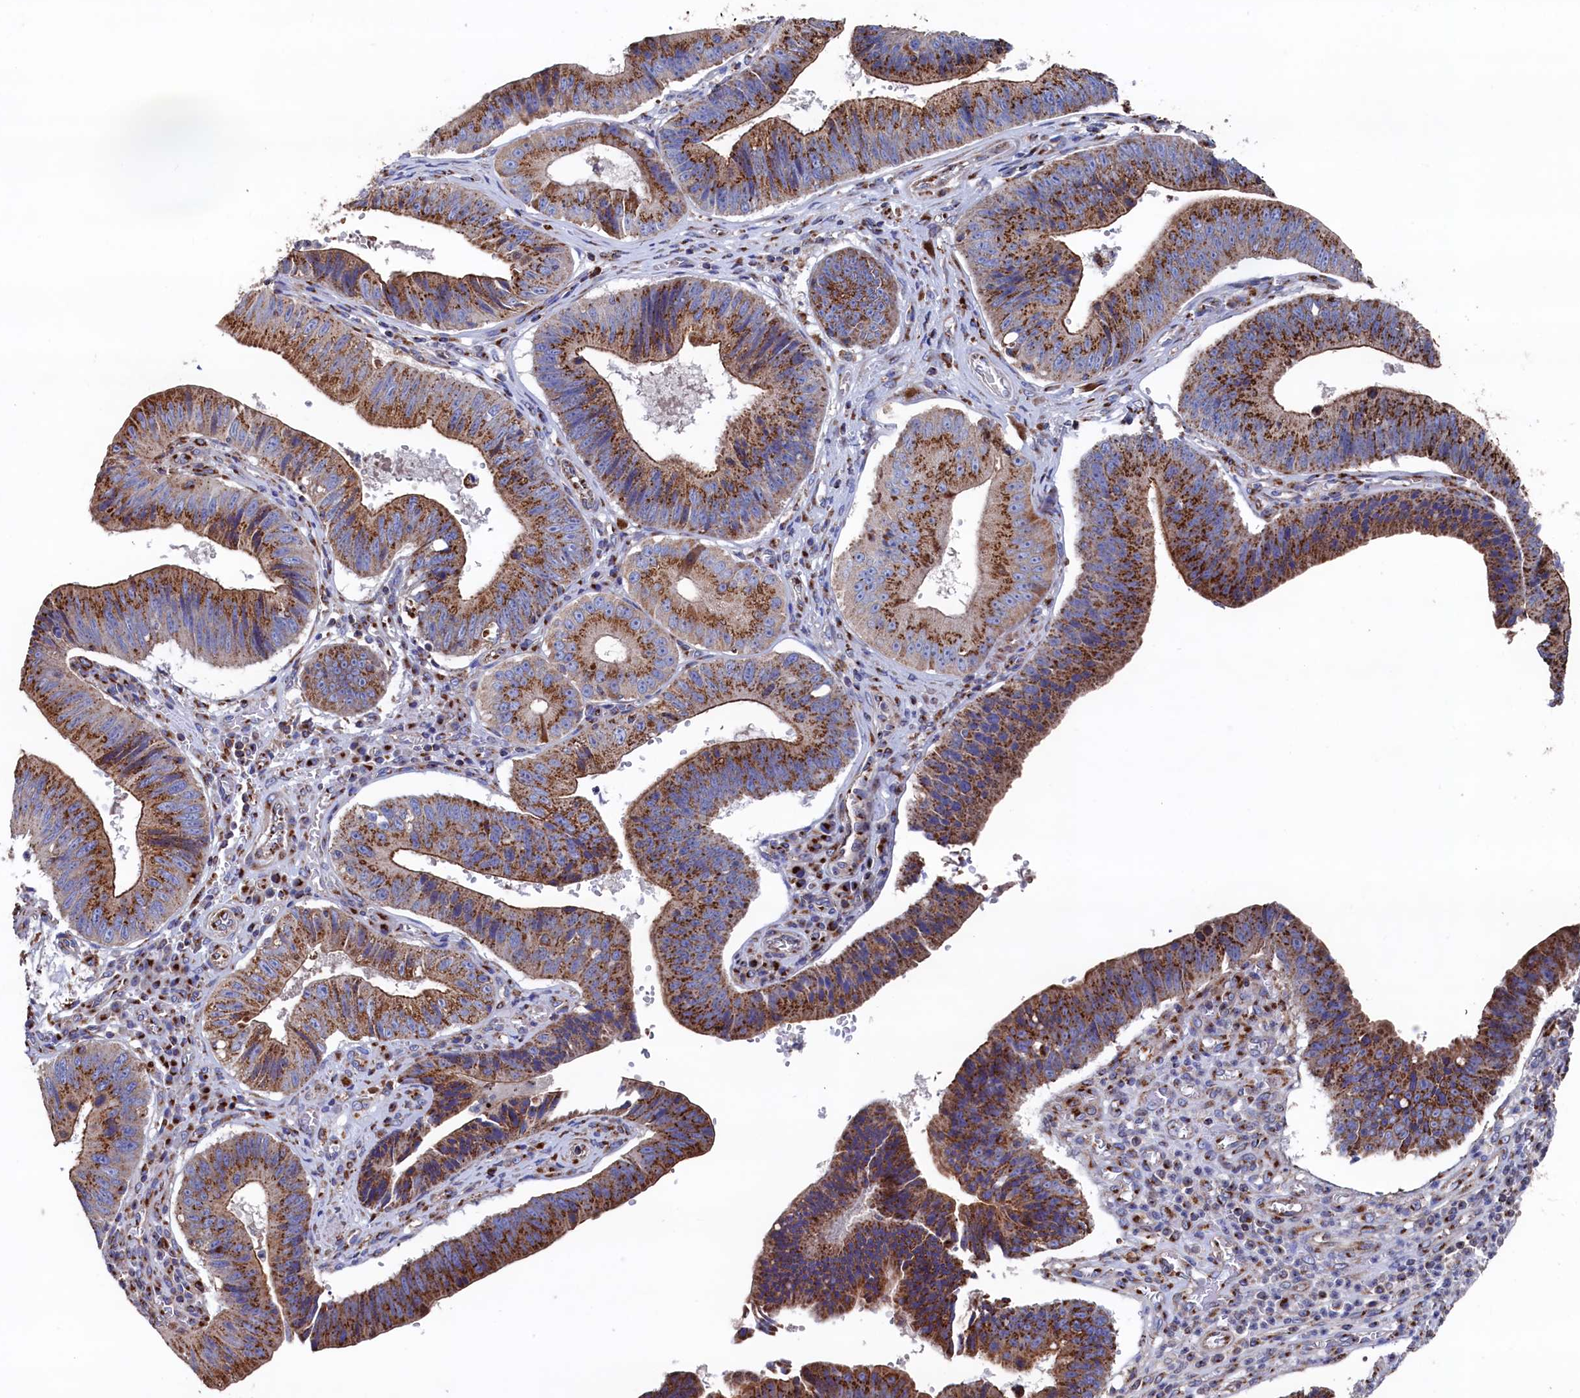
{"staining": {"intensity": "strong", "quantity": ">75%", "location": "cytoplasmic/membranous"}, "tissue": "stomach cancer", "cell_type": "Tumor cells", "image_type": "cancer", "snomed": [{"axis": "morphology", "description": "Adenocarcinoma, NOS"}, {"axis": "topography", "description": "Stomach"}], "caption": "Tumor cells display strong cytoplasmic/membranous positivity in approximately >75% of cells in stomach cancer. The staining was performed using DAB (3,3'-diaminobenzidine) to visualize the protein expression in brown, while the nuclei were stained in blue with hematoxylin (Magnification: 20x).", "gene": "PRRC1", "patient": {"sex": "male", "age": 59}}